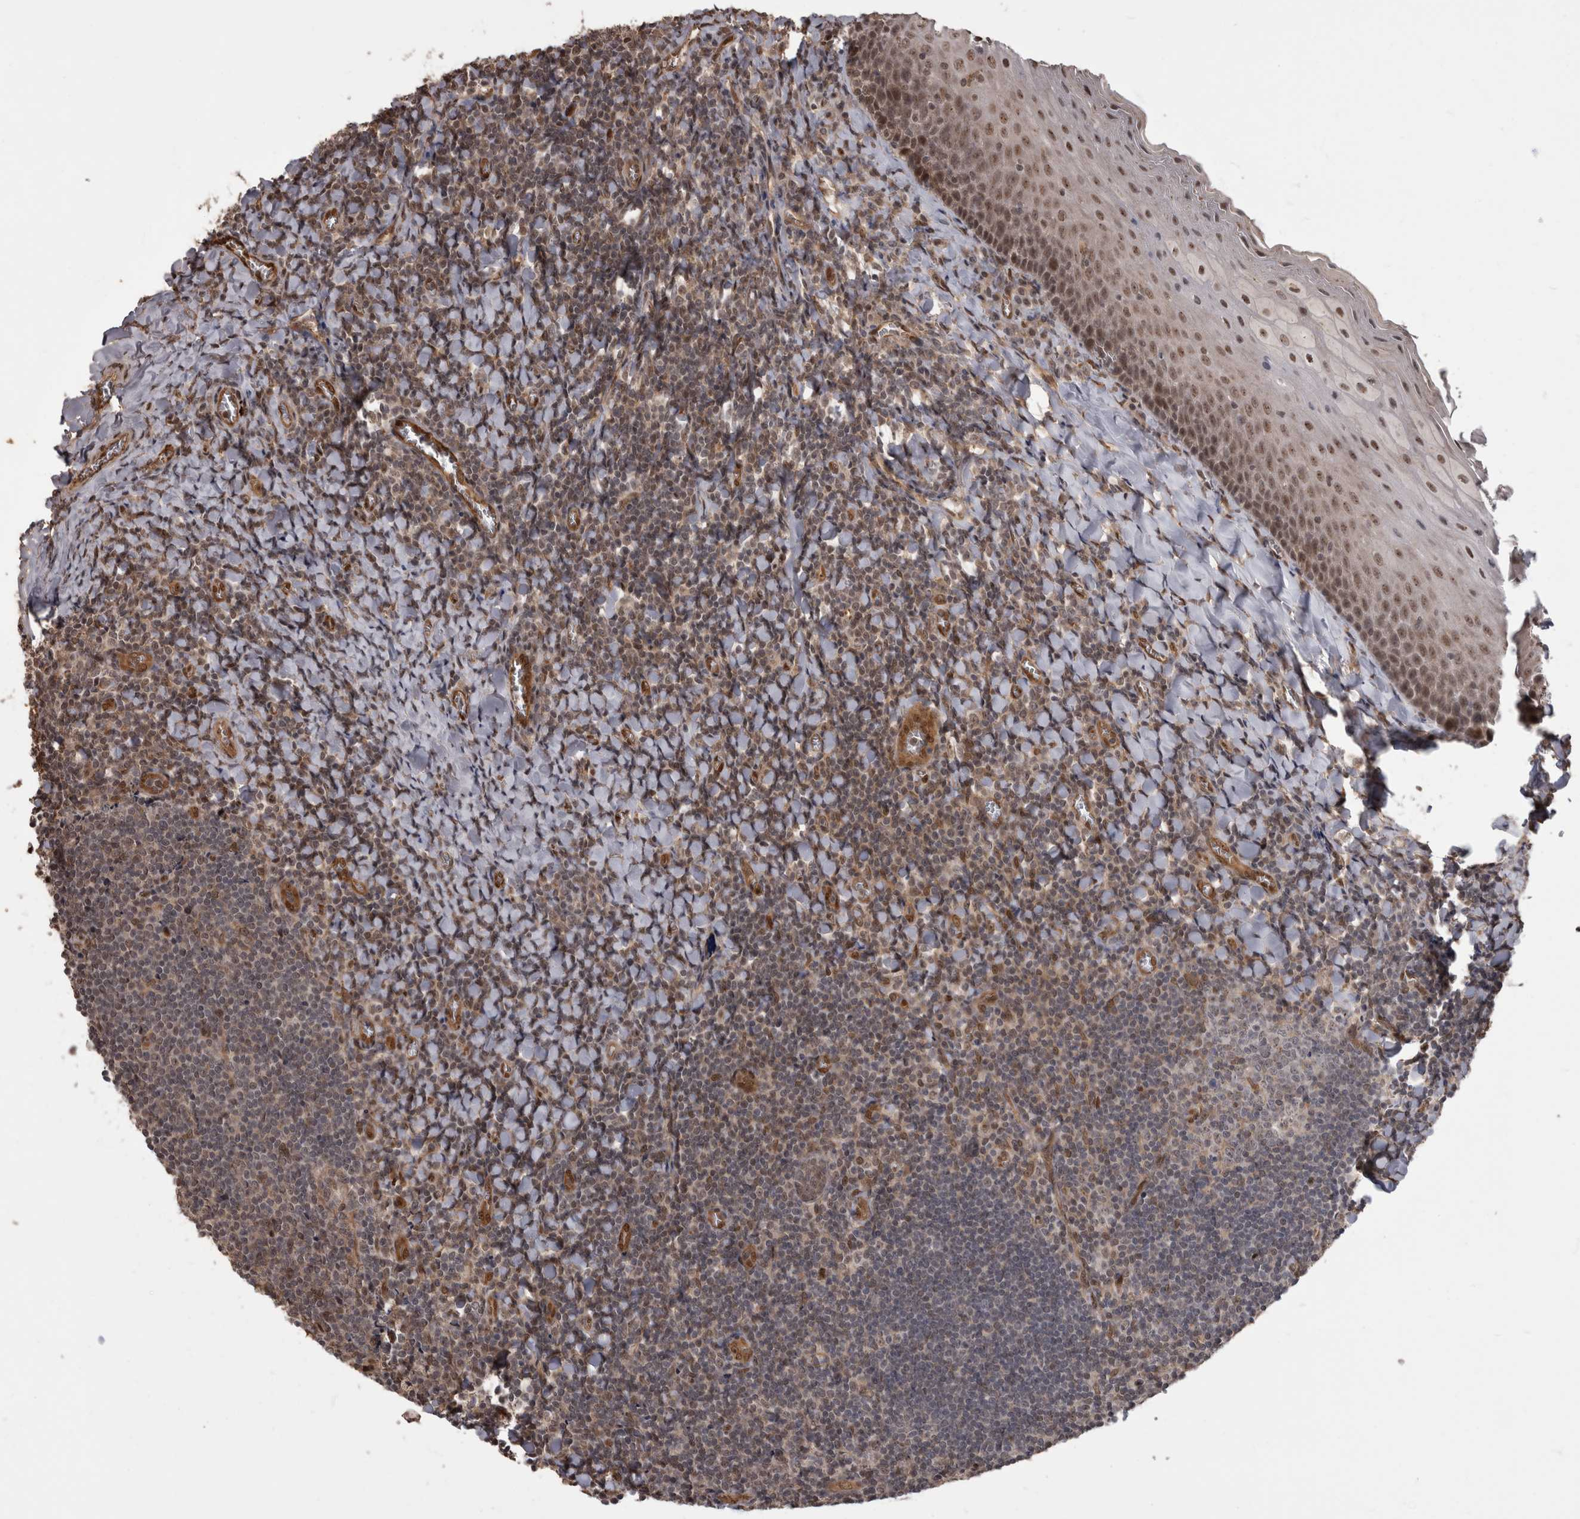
{"staining": {"intensity": "weak", "quantity": "<25%", "location": "cytoplasmic/membranous,nuclear"}, "tissue": "tonsil", "cell_type": "Germinal center cells", "image_type": "normal", "snomed": [{"axis": "morphology", "description": "Normal tissue, NOS"}, {"axis": "topography", "description": "Tonsil"}], "caption": "This is a image of IHC staining of unremarkable tonsil, which shows no positivity in germinal center cells. (Stains: DAB (3,3'-diaminobenzidine) immunohistochemistry (IHC) with hematoxylin counter stain, Microscopy: brightfield microscopy at high magnification).", "gene": "AKT3", "patient": {"sex": "male", "age": 27}}